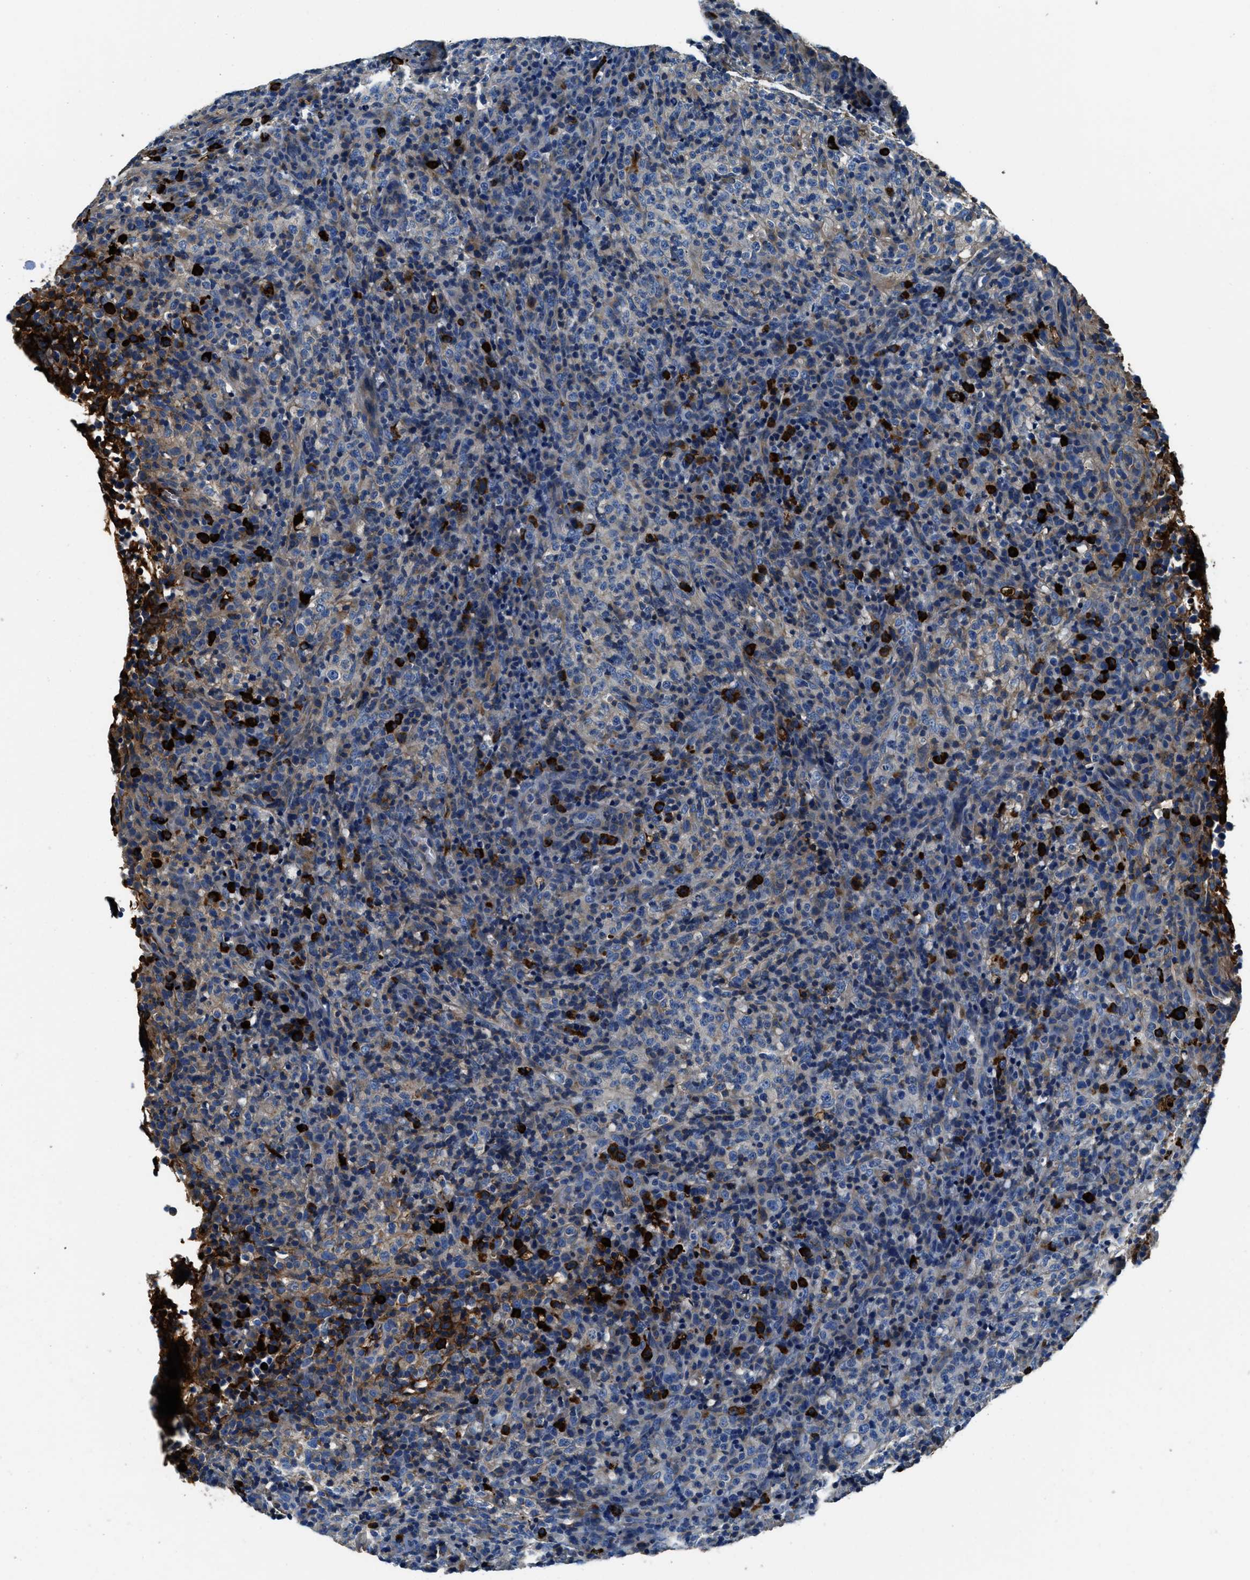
{"staining": {"intensity": "negative", "quantity": "none", "location": "none"}, "tissue": "lymphoma", "cell_type": "Tumor cells", "image_type": "cancer", "snomed": [{"axis": "morphology", "description": "Malignant lymphoma, non-Hodgkin's type, High grade"}, {"axis": "topography", "description": "Lymph node"}], "caption": "IHC micrograph of neoplastic tissue: high-grade malignant lymphoma, non-Hodgkin's type stained with DAB reveals no significant protein expression in tumor cells.", "gene": "TMEM186", "patient": {"sex": "female", "age": 76}}